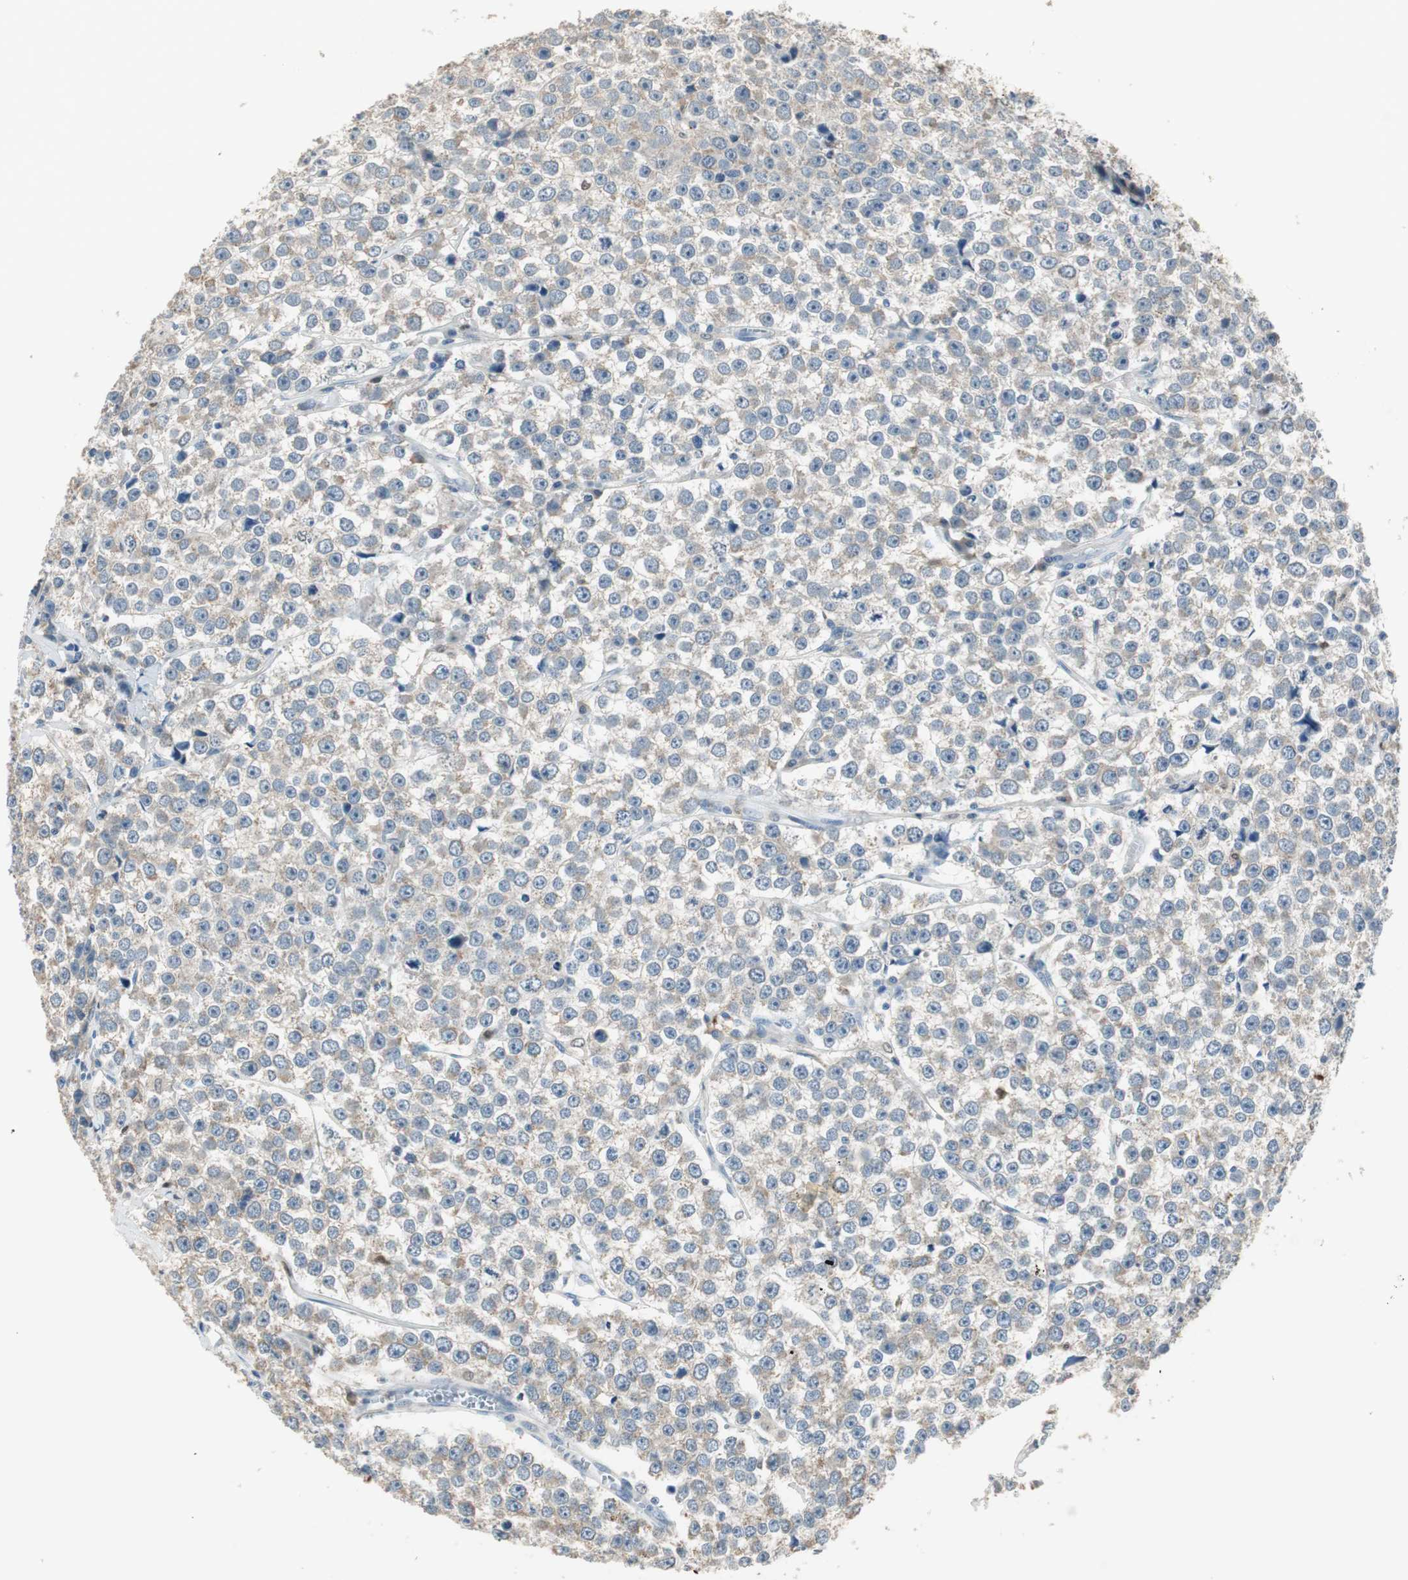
{"staining": {"intensity": "weak", "quantity": "25%-75%", "location": "cytoplasmic/membranous"}, "tissue": "testis cancer", "cell_type": "Tumor cells", "image_type": "cancer", "snomed": [{"axis": "morphology", "description": "Seminoma, NOS"}, {"axis": "morphology", "description": "Carcinoma, Embryonal, NOS"}, {"axis": "topography", "description": "Testis"}], "caption": "Immunohistochemistry of testis cancer reveals low levels of weak cytoplasmic/membranous staining in about 25%-75% of tumor cells.", "gene": "MSTO1", "patient": {"sex": "male", "age": 52}}